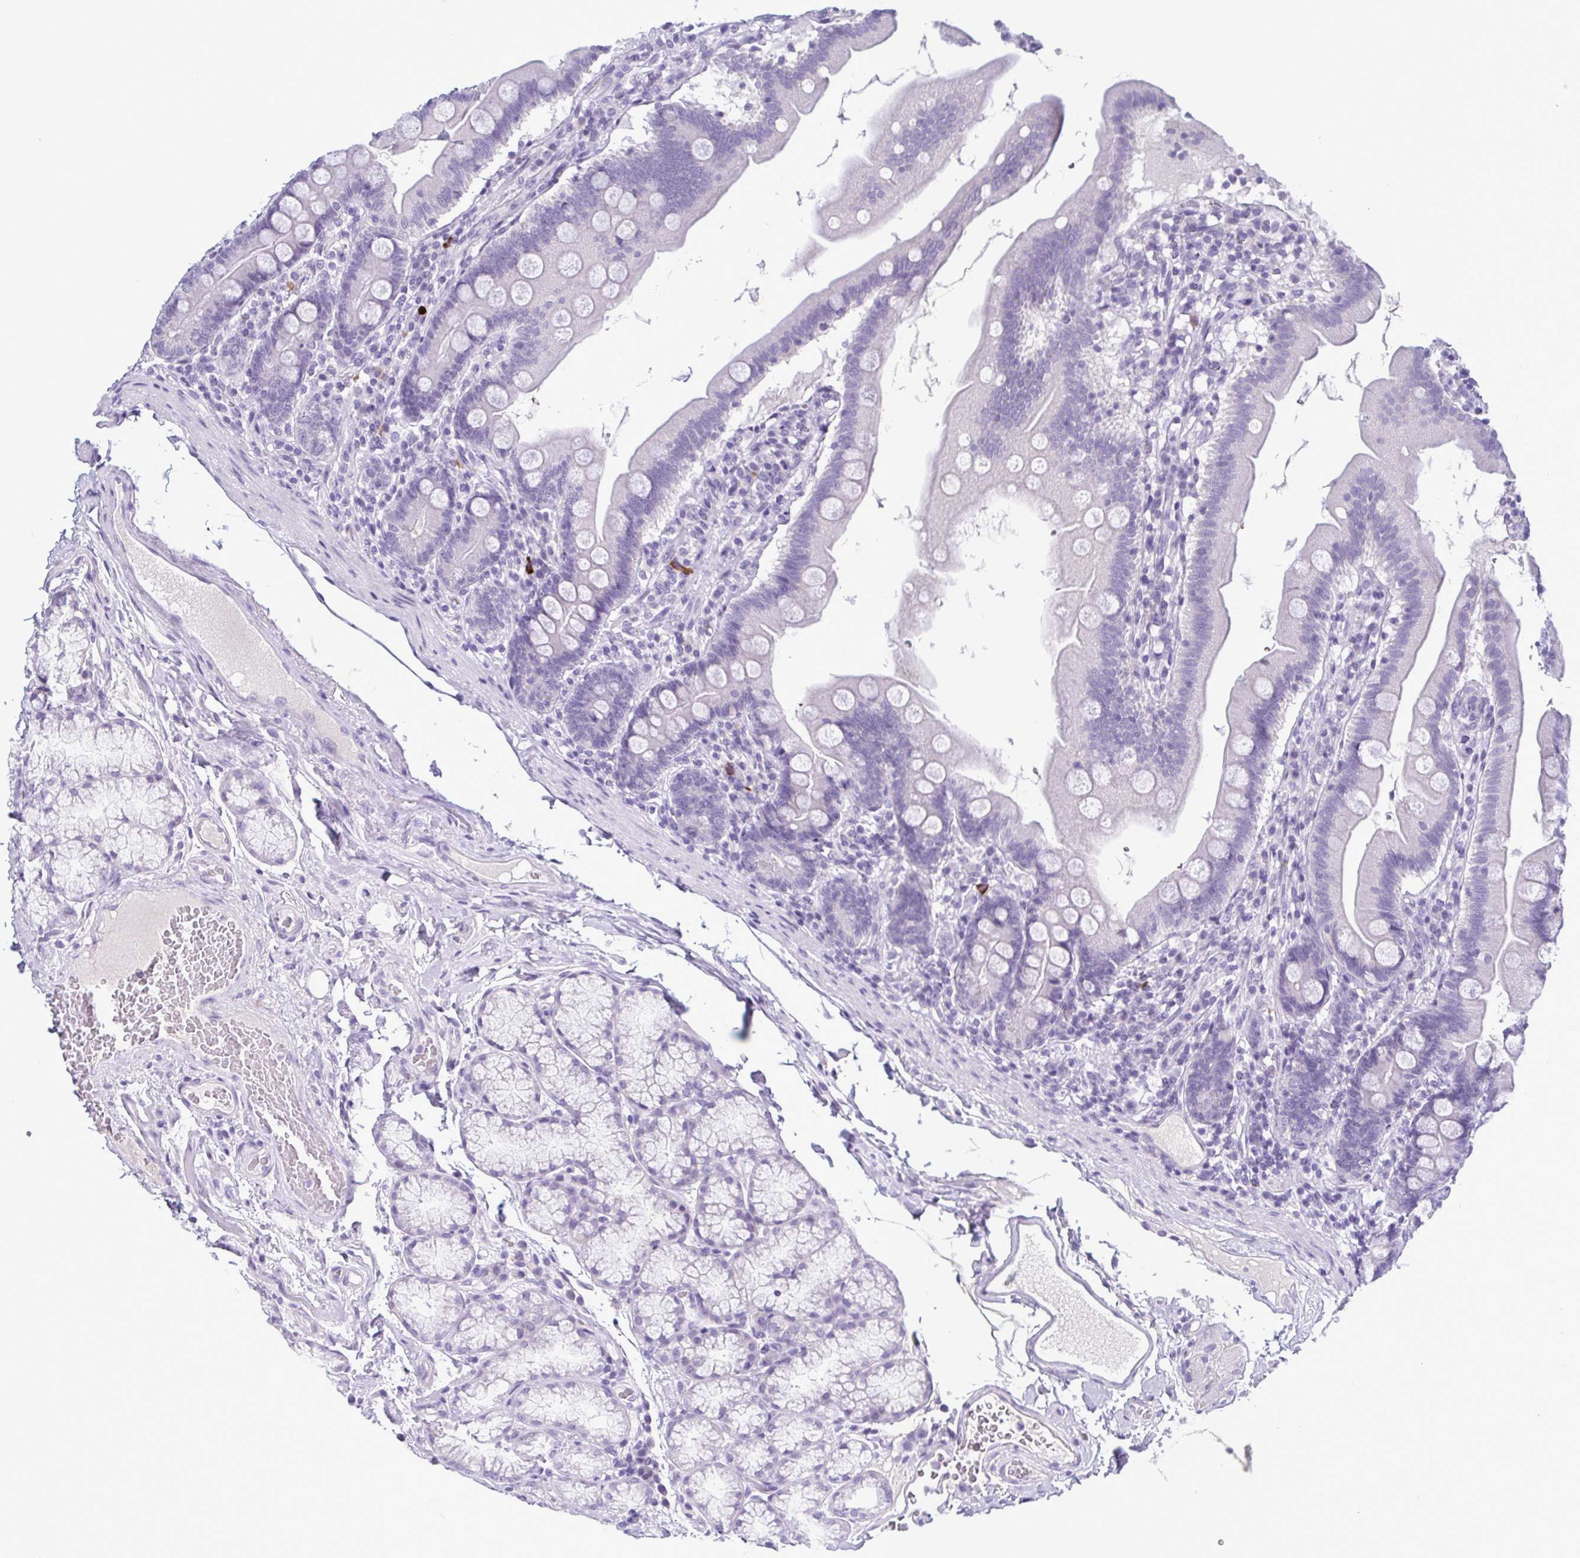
{"staining": {"intensity": "negative", "quantity": "none", "location": "none"}, "tissue": "duodenum", "cell_type": "Glandular cells", "image_type": "normal", "snomed": [{"axis": "morphology", "description": "Normal tissue, NOS"}, {"axis": "topography", "description": "Duodenum"}], "caption": "Glandular cells show no significant protein staining in benign duodenum. (DAB (3,3'-diaminobenzidine) IHC with hematoxylin counter stain).", "gene": "INAFM1", "patient": {"sex": "female", "age": 67}}